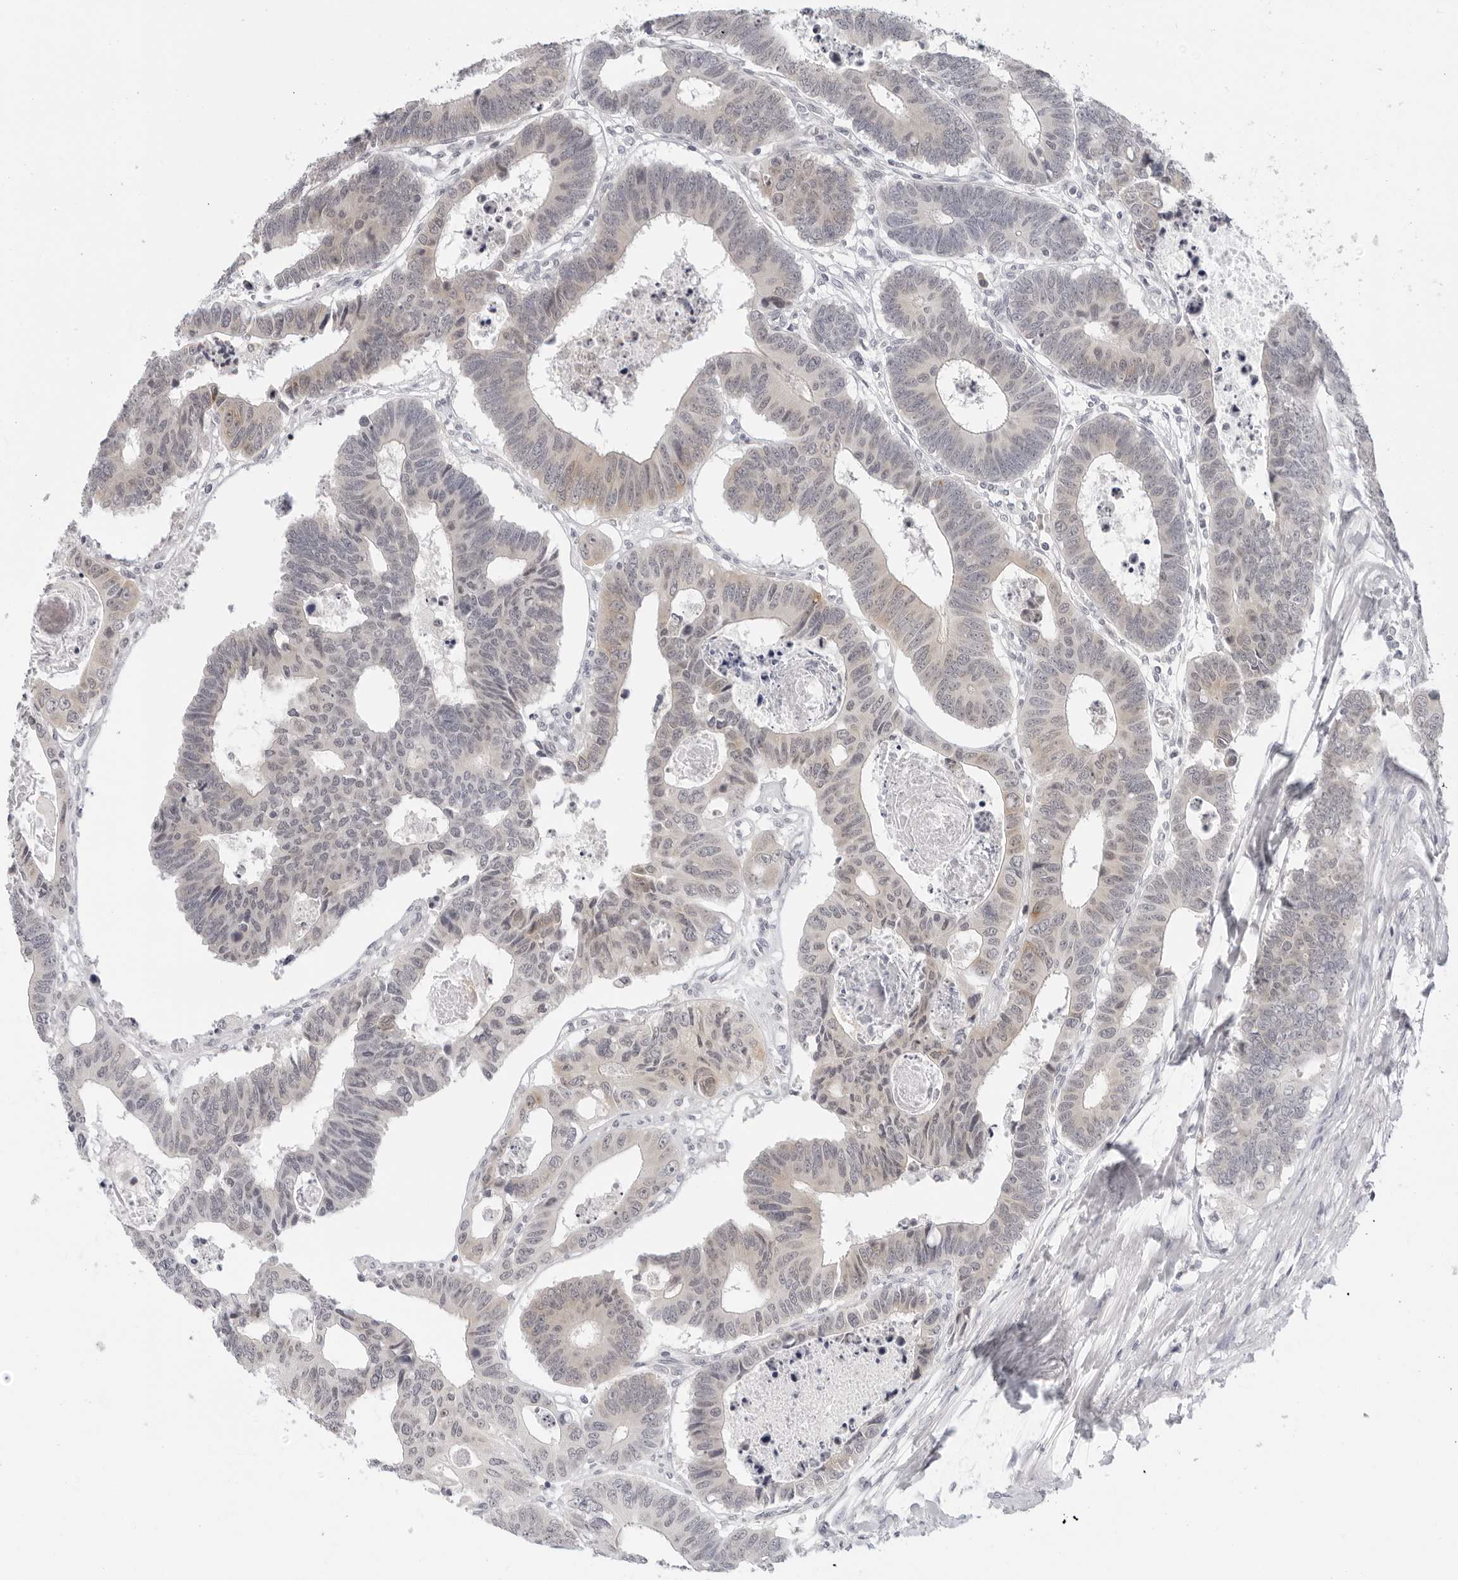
{"staining": {"intensity": "weak", "quantity": "<25%", "location": "cytoplasmic/membranous"}, "tissue": "colorectal cancer", "cell_type": "Tumor cells", "image_type": "cancer", "snomed": [{"axis": "morphology", "description": "Adenocarcinoma, NOS"}, {"axis": "topography", "description": "Rectum"}], "caption": "Human colorectal cancer stained for a protein using immunohistochemistry reveals no staining in tumor cells.", "gene": "EDN2", "patient": {"sex": "male", "age": 84}}